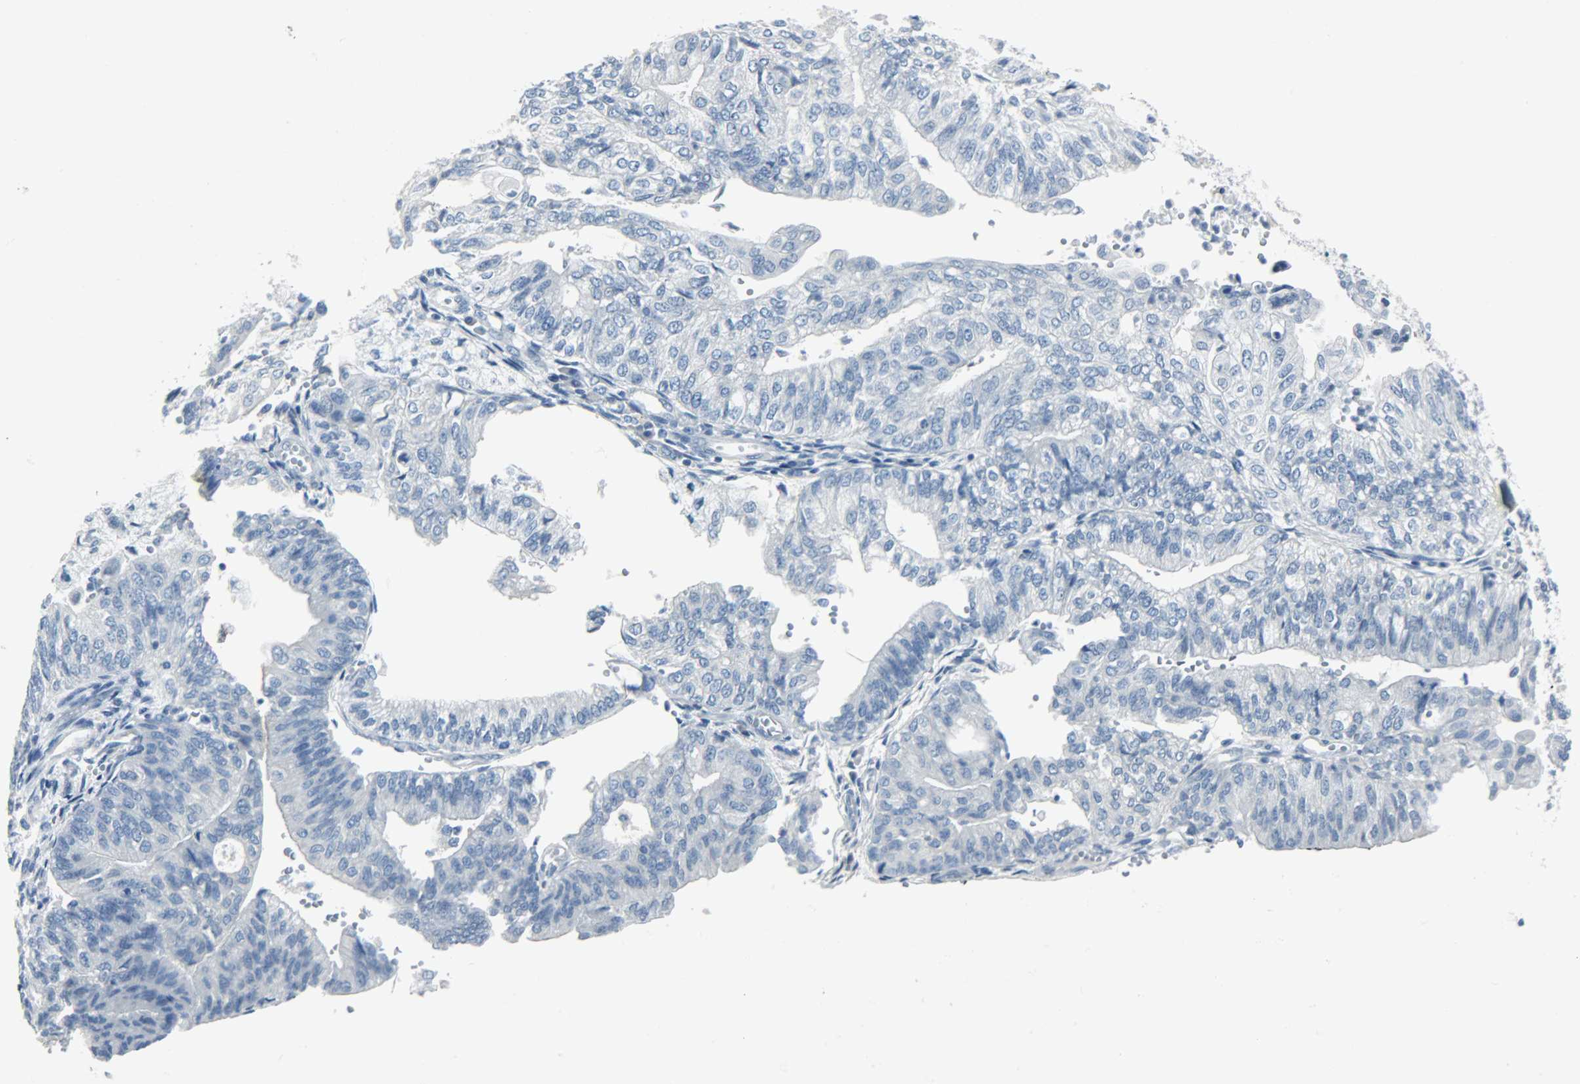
{"staining": {"intensity": "negative", "quantity": "none", "location": "none"}, "tissue": "endometrial cancer", "cell_type": "Tumor cells", "image_type": "cancer", "snomed": [{"axis": "morphology", "description": "Adenocarcinoma, NOS"}, {"axis": "topography", "description": "Endometrium"}], "caption": "This micrograph is of adenocarcinoma (endometrial) stained with immunohistochemistry (IHC) to label a protein in brown with the nuclei are counter-stained blue. There is no expression in tumor cells.", "gene": "KIT", "patient": {"sex": "female", "age": 59}}